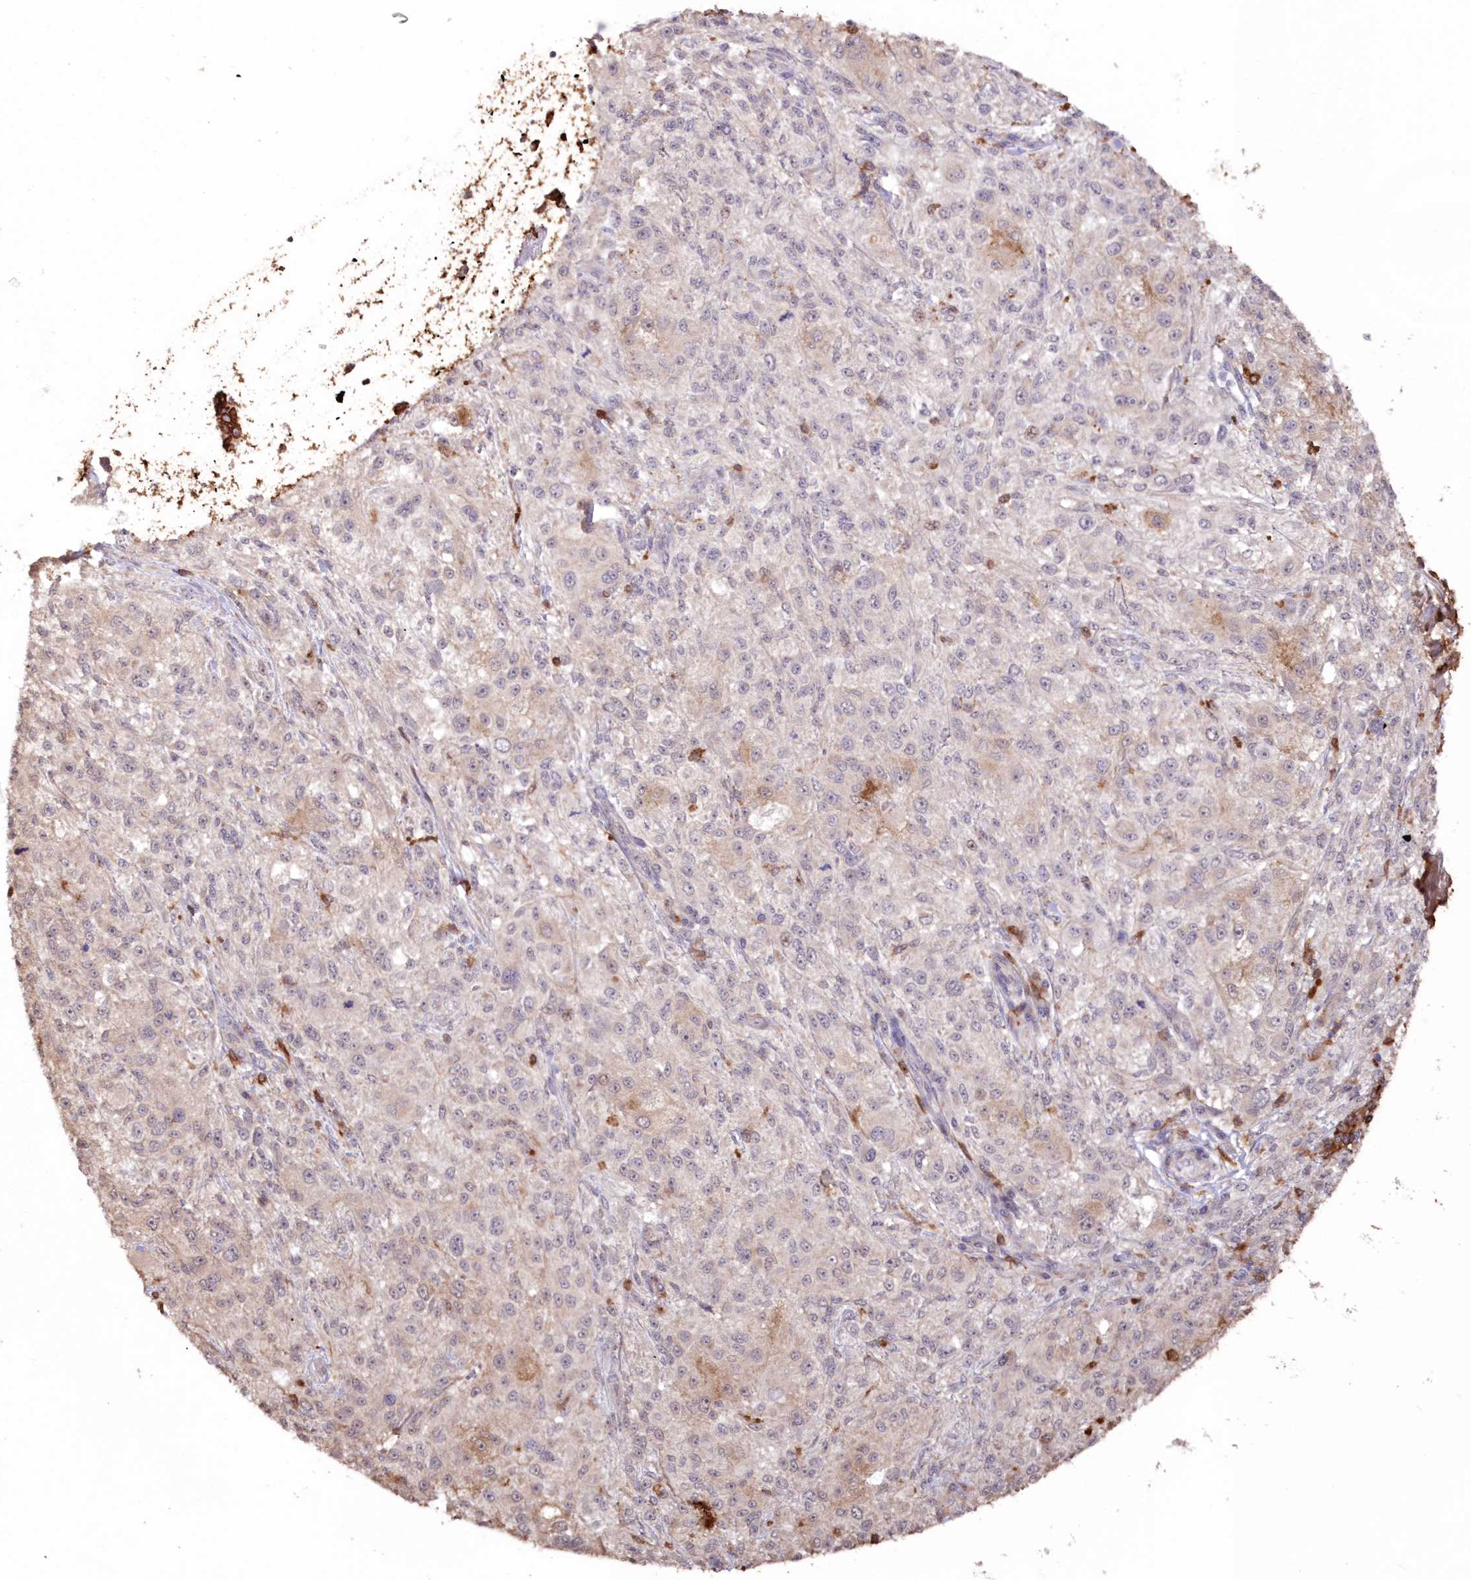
{"staining": {"intensity": "weak", "quantity": "<25%", "location": "cytoplasmic/membranous"}, "tissue": "melanoma", "cell_type": "Tumor cells", "image_type": "cancer", "snomed": [{"axis": "morphology", "description": "Necrosis, NOS"}, {"axis": "morphology", "description": "Malignant melanoma, NOS"}, {"axis": "topography", "description": "Skin"}], "caption": "A high-resolution photomicrograph shows immunohistochemistry staining of malignant melanoma, which displays no significant positivity in tumor cells. (Stains: DAB immunohistochemistry (IHC) with hematoxylin counter stain, Microscopy: brightfield microscopy at high magnification).", "gene": "SNED1", "patient": {"sex": "female", "age": 87}}